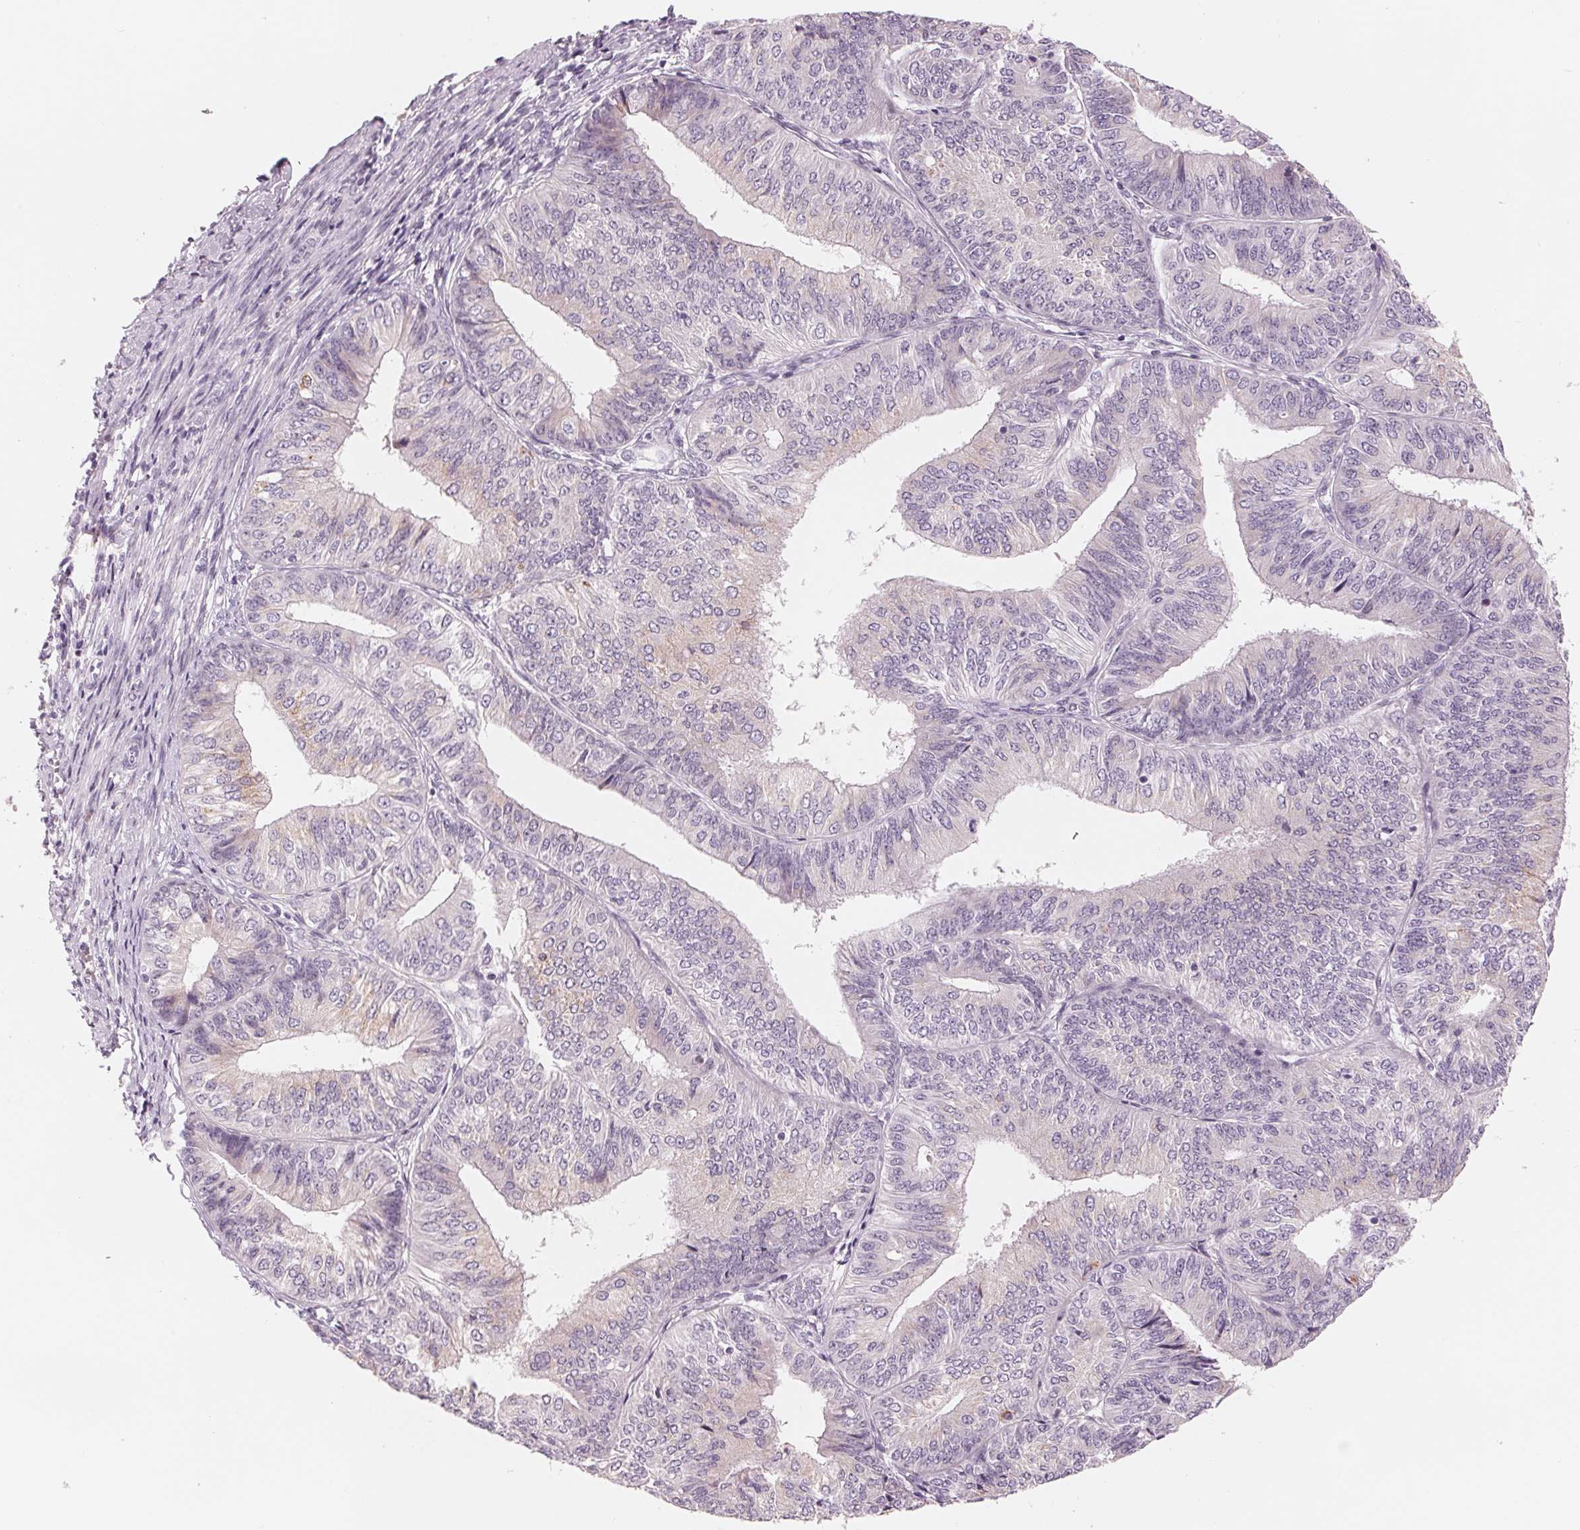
{"staining": {"intensity": "negative", "quantity": "none", "location": "none"}, "tissue": "endometrial cancer", "cell_type": "Tumor cells", "image_type": "cancer", "snomed": [{"axis": "morphology", "description": "Adenocarcinoma, NOS"}, {"axis": "topography", "description": "Endometrium"}], "caption": "High magnification brightfield microscopy of endometrial cancer stained with DAB (brown) and counterstained with hematoxylin (blue): tumor cells show no significant staining. (Stains: DAB immunohistochemistry (IHC) with hematoxylin counter stain, Microscopy: brightfield microscopy at high magnification).", "gene": "IL9R", "patient": {"sex": "female", "age": 58}}